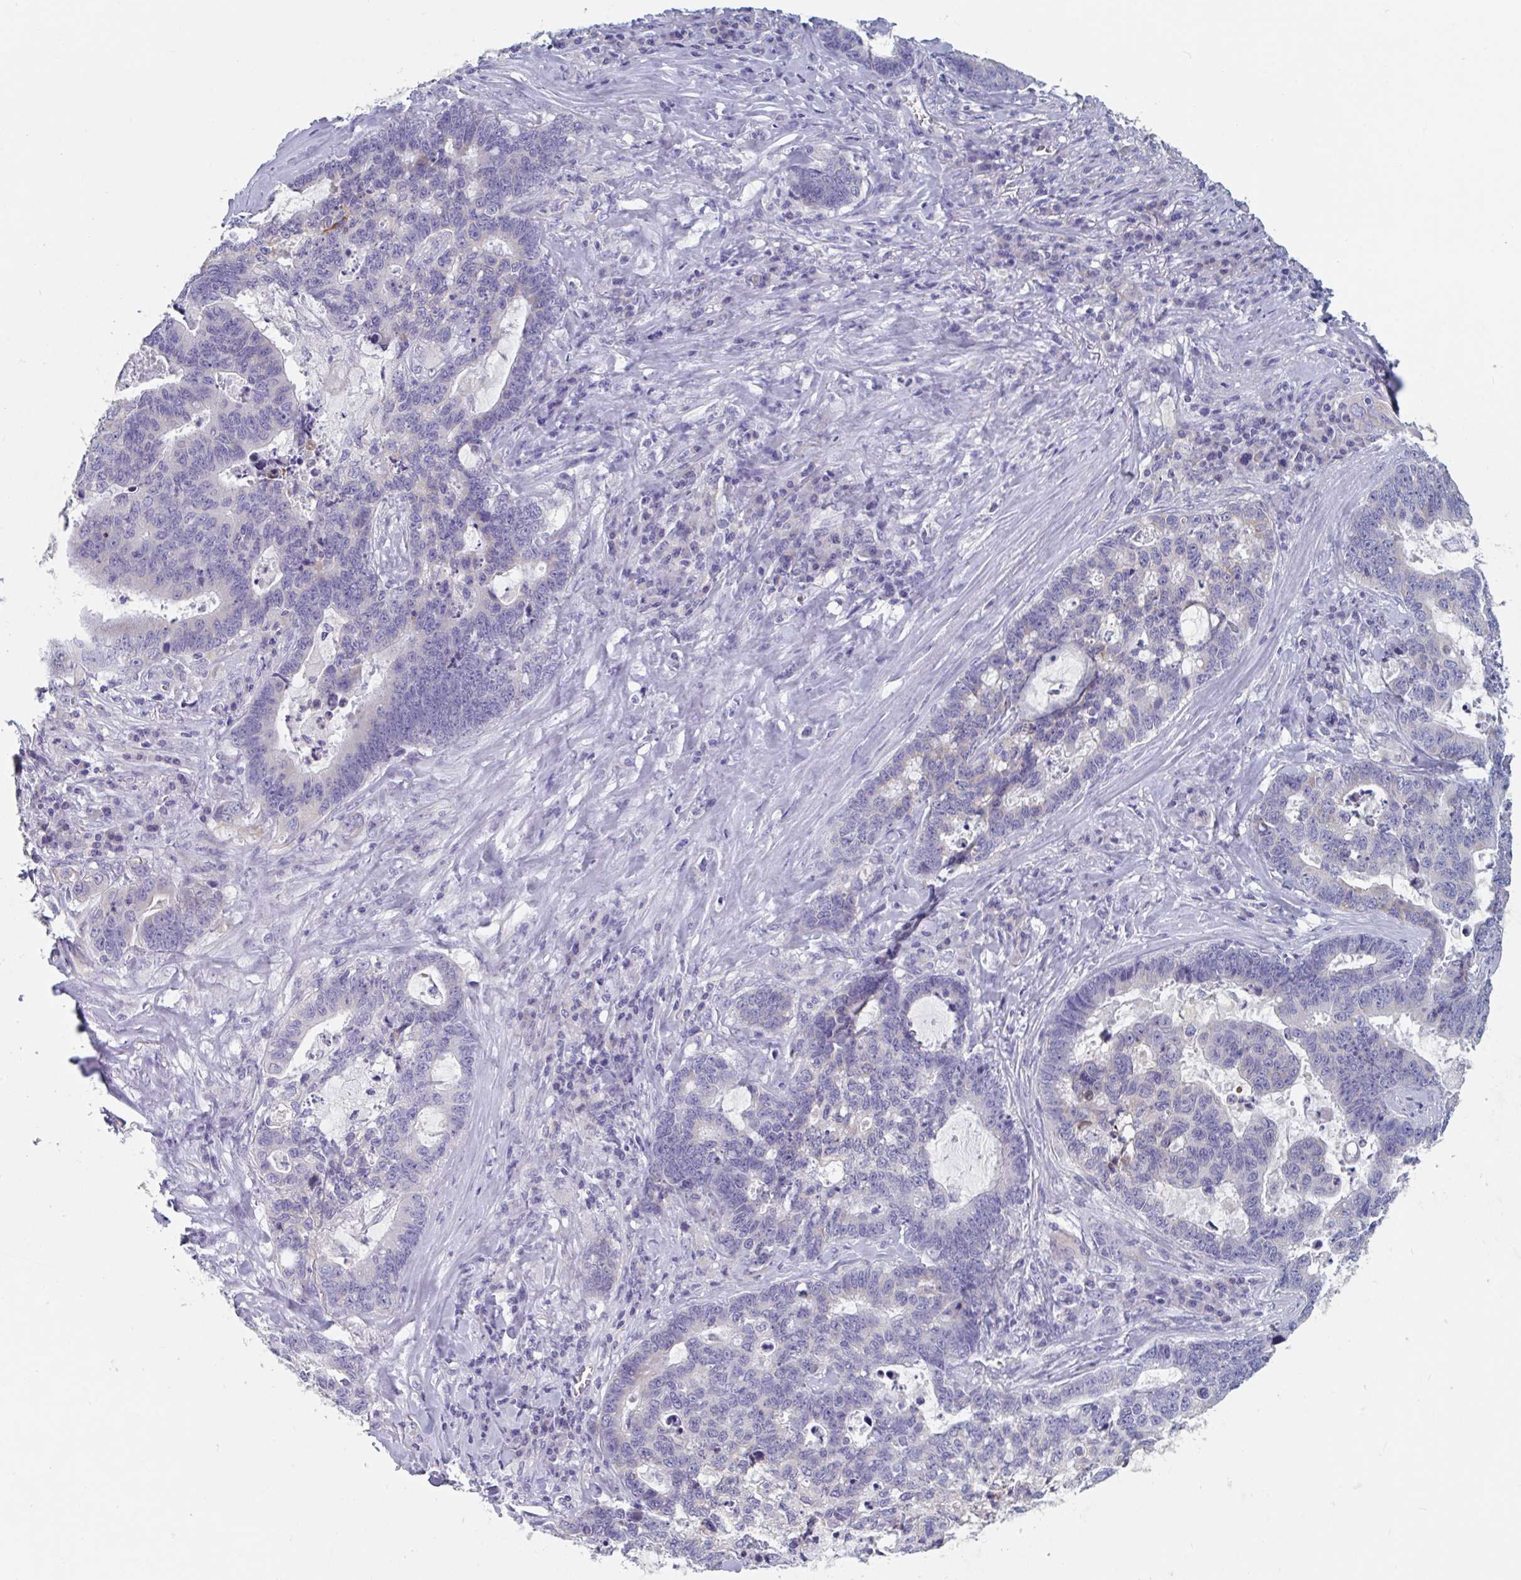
{"staining": {"intensity": "negative", "quantity": "none", "location": "none"}, "tissue": "lung cancer", "cell_type": "Tumor cells", "image_type": "cancer", "snomed": [{"axis": "morphology", "description": "Aneuploidy"}, {"axis": "morphology", "description": "Adenocarcinoma, NOS"}, {"axis": "morphology", "description": "Adenocarcinoma primary or metastatic"}, {"axis": "topography", "description": "Lung"}], "caption": "Human lung adenocarcinoma stained for a protein using immunohistochemistry reveals no positivity in tumor cells.", "gene": "ABHD16A", "patient": {"sex": "female", "age": 75}}